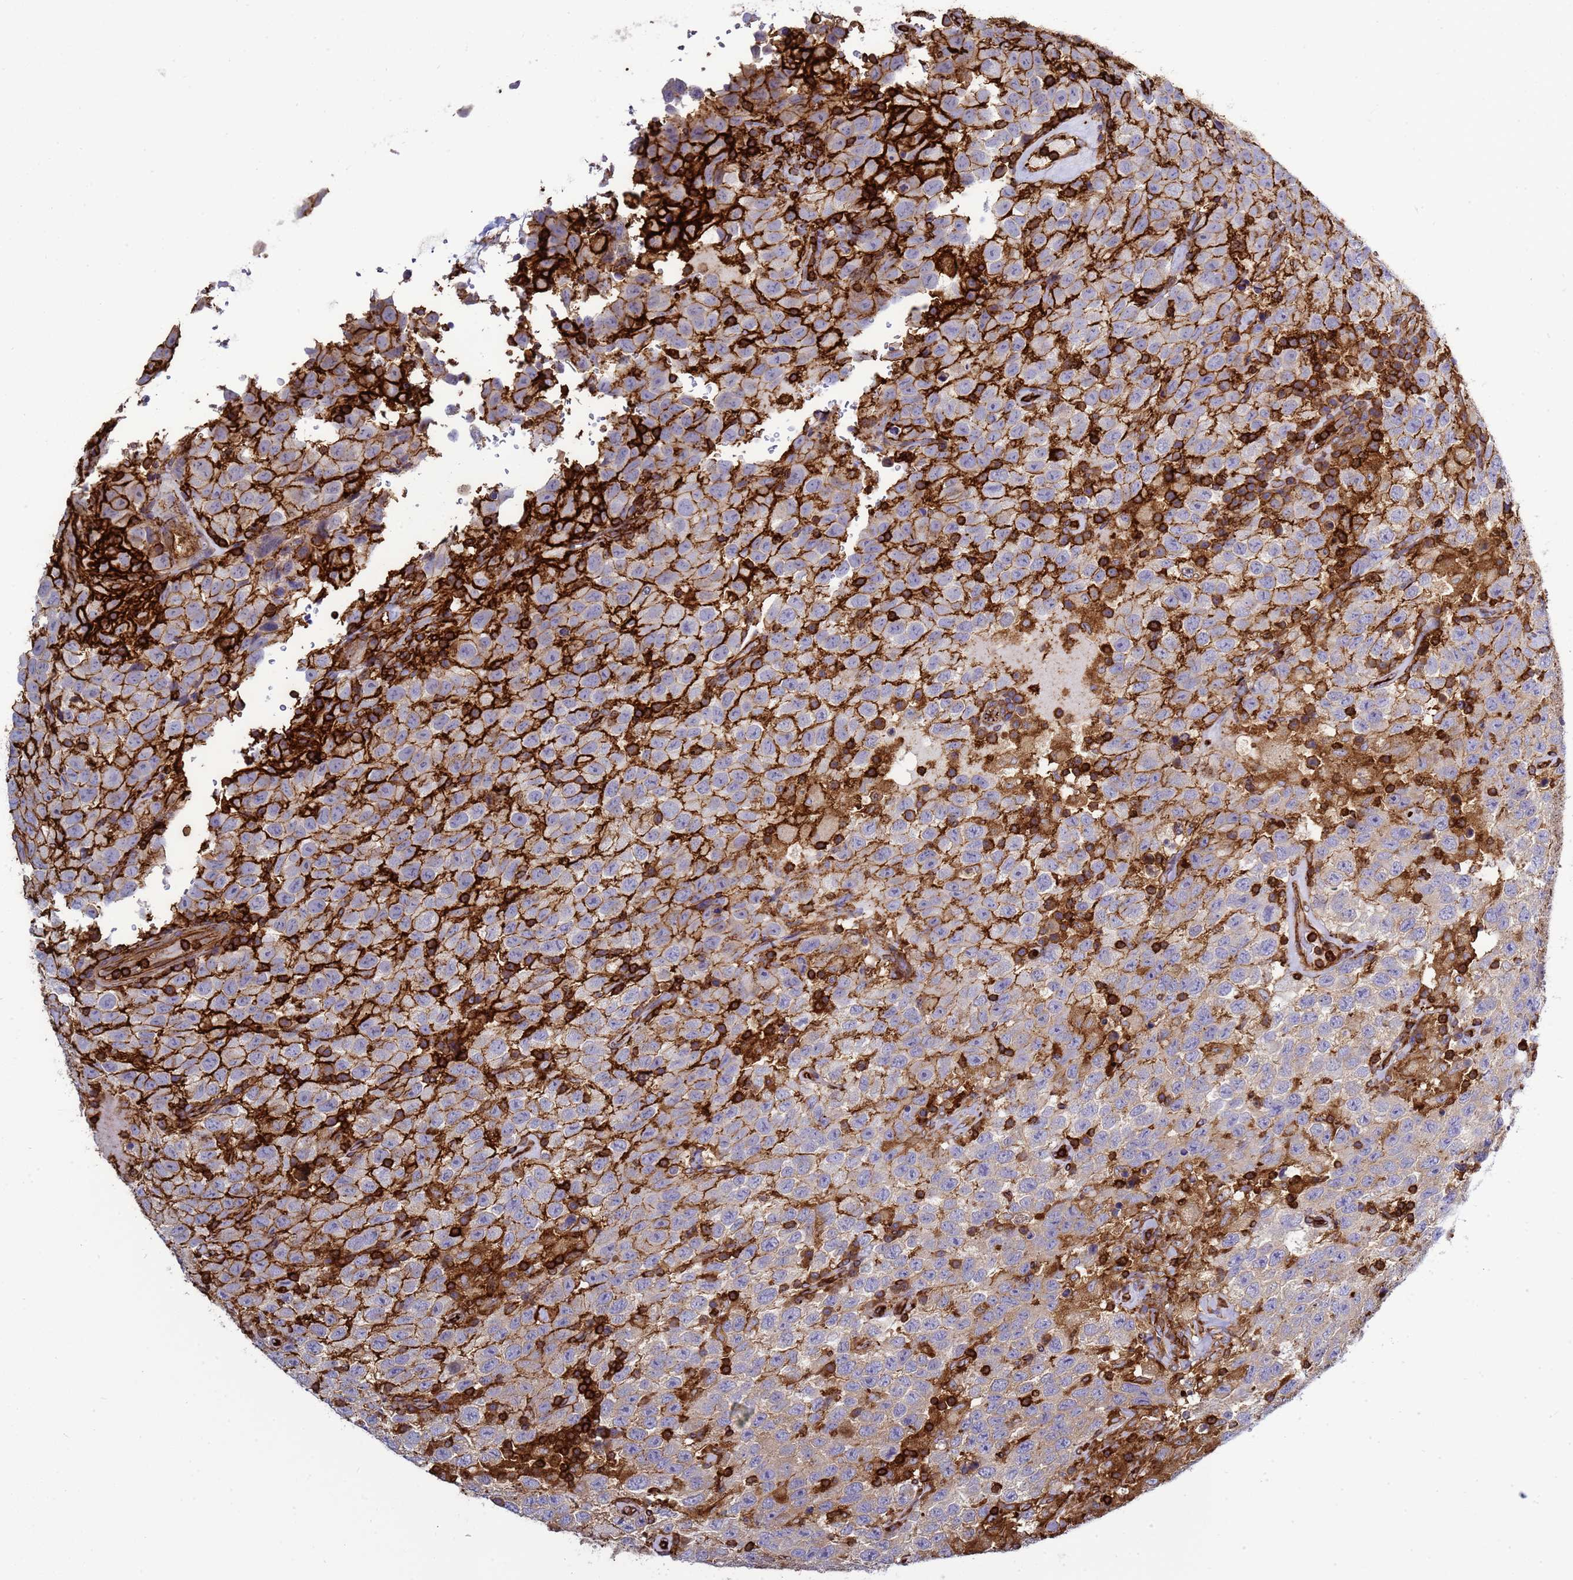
{"staining": {"intensity": "weak", "quantity": "25%-75%", "location": "cytoplasmic/membranous"}, "tissue": "testis cancer", "cell_type": "Tumor cells", "image_type": "cancer", "snomed": [{"axis": "morphology", "description": "Seminoma, NOS"}, {"axis": "topography", "description": "Testis"}], "caption": "IHC of testis cancer shows low levels of weak cytoplasmic/membranous staining in approximately 25%-75% of tumor cells.", "gene": "ZBTB8OS", "patient": {"sex": "male", "age": 41}}